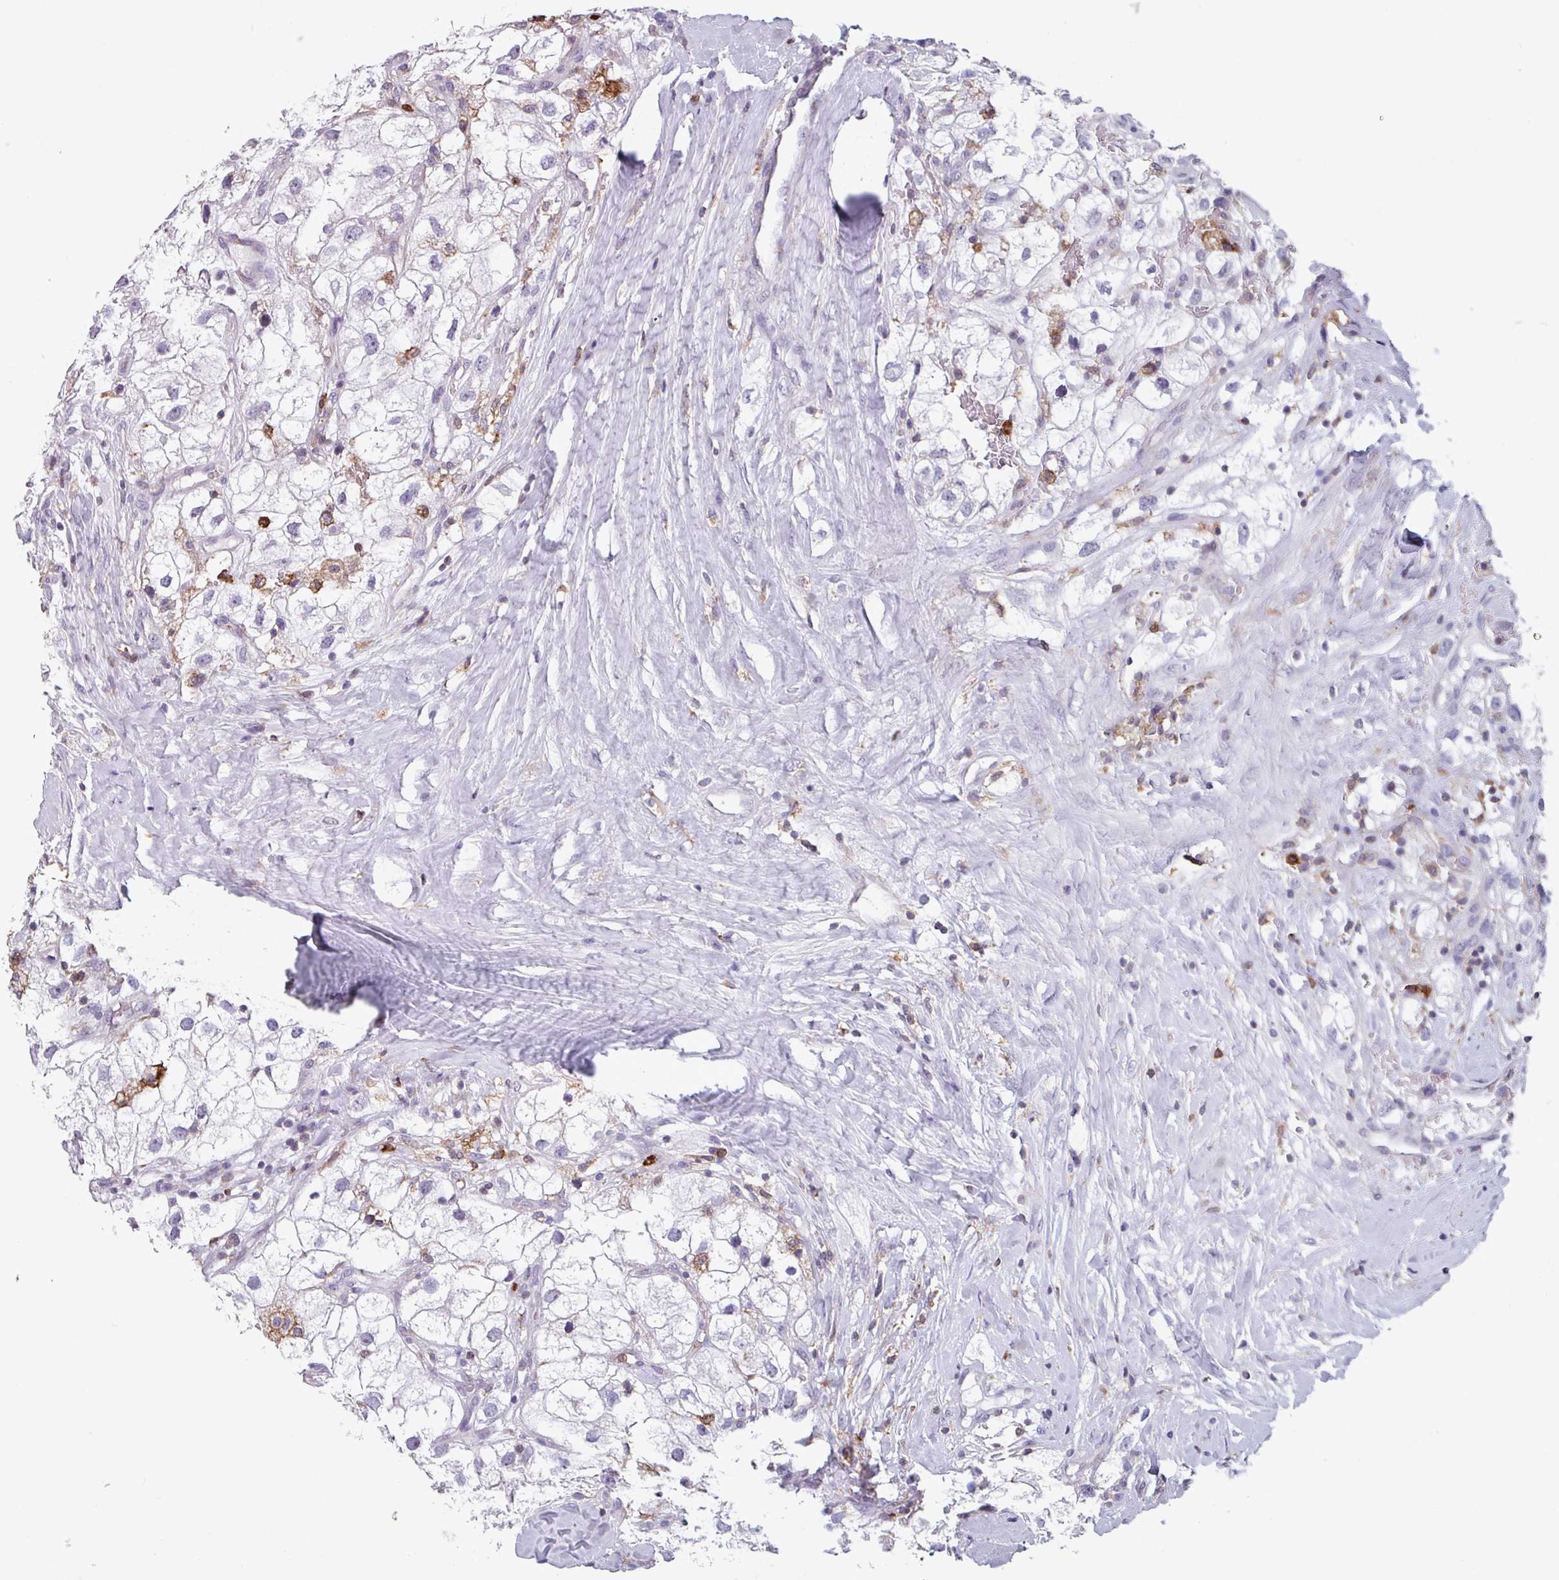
{"staining": {"intensity": "negative", "quantity": "none", "location": "none"}, "tissue": "renal cancer", "cell_type": "Tumor cells", "image_type": "cancer", "snomed": [{"axis": "morphology", "description": "Adenocarcinoma, NOS"}, {"axis": "topography", "description": "Kidney"}], "caption": "Tumor cells show no significant staining in renal cancer.", "gene": "EXOSC5", "patient": {"sex": "male", "age": 59}}